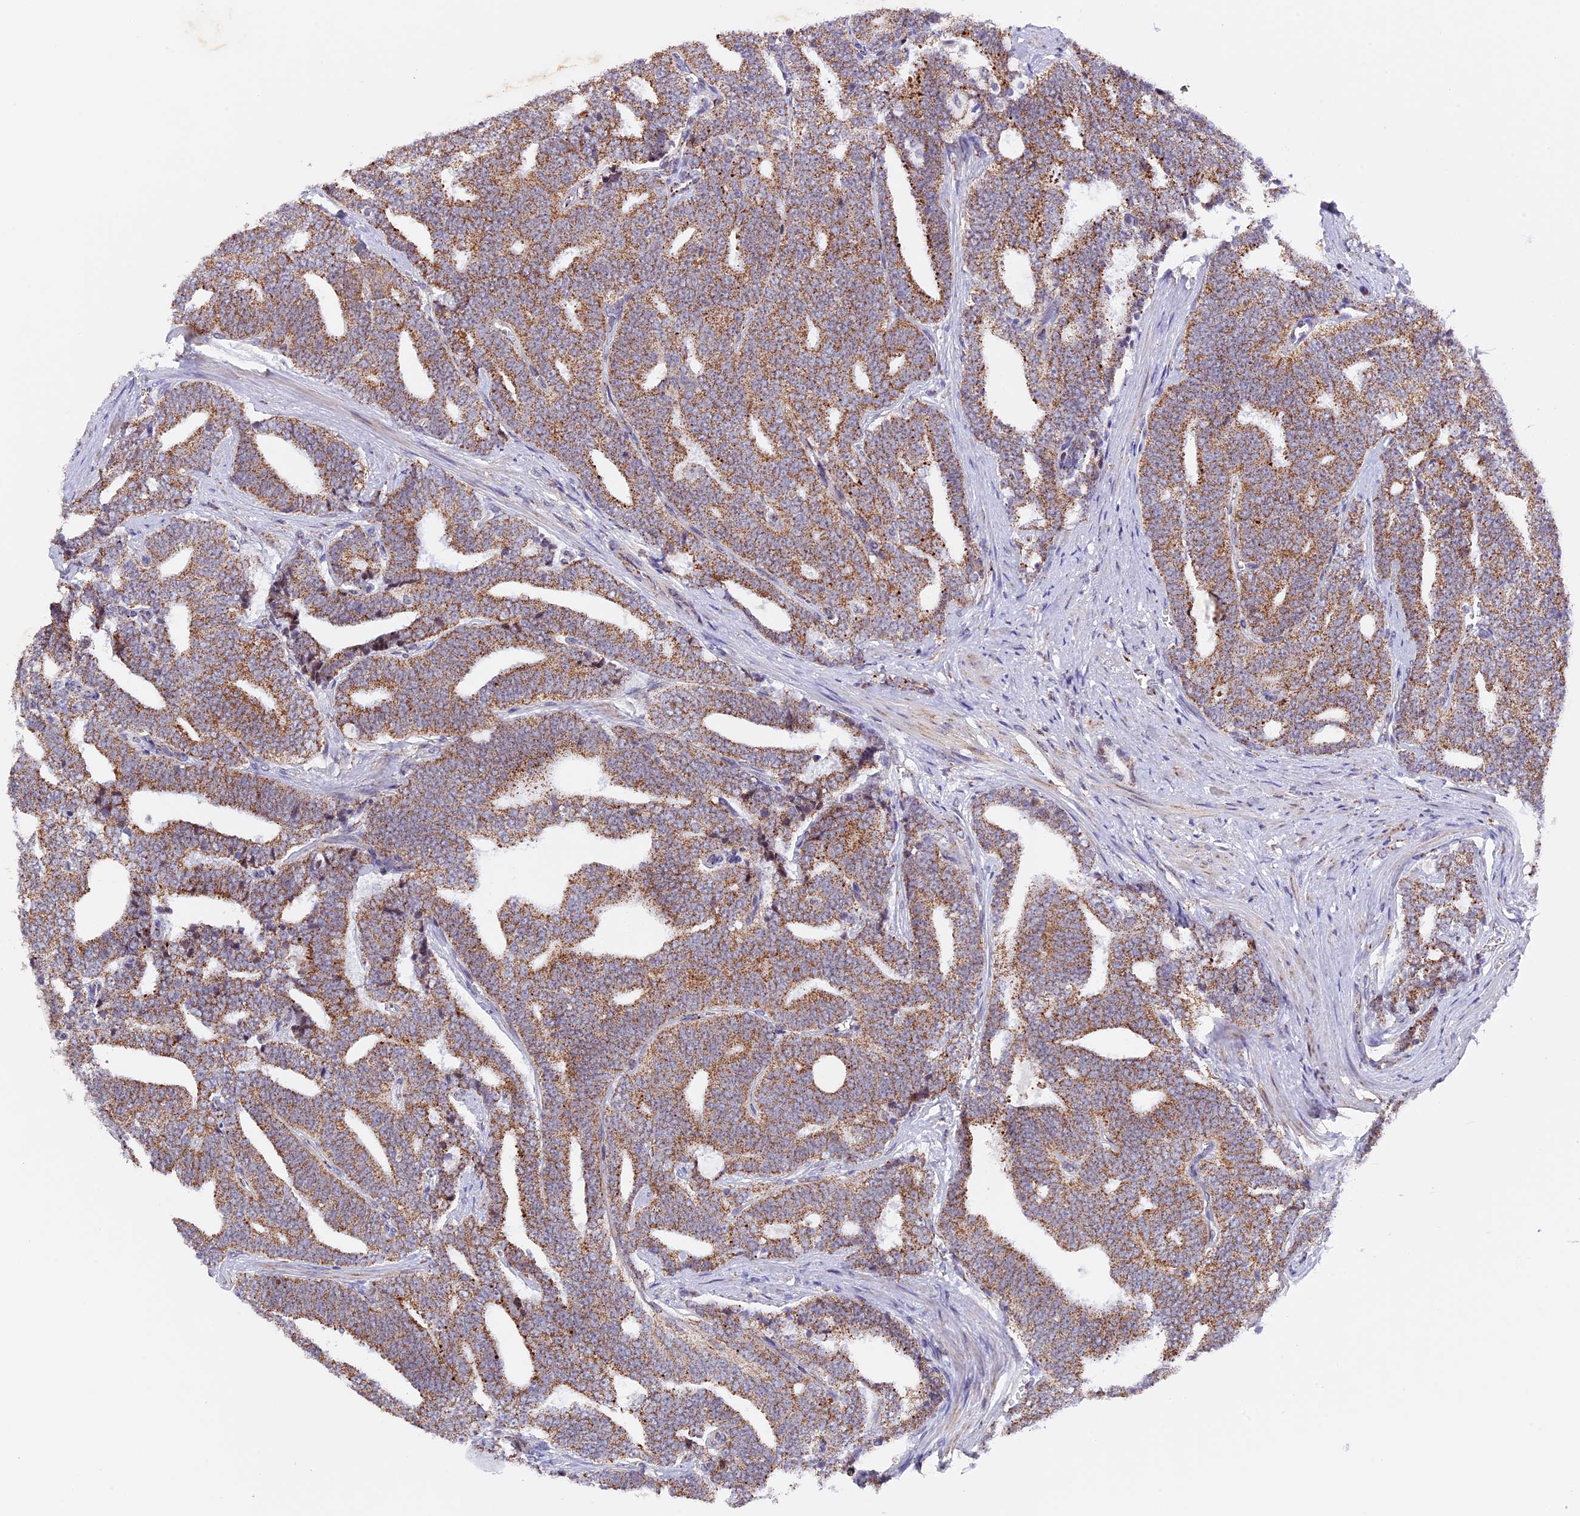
{"staining": {"intensity": "moderate", "quantity": ">75%", "location": "cytoplasmic/membranous"}, "tissue": "prostate cancer", "cell_type": "Tumor cells", "image_type": "cancer", "snomed": [{"axis": "morphology", "description": "Adenocarcinoma, High grade"}, {"axis": "topography", "description": "Prostate and seminal vesicle, NOS"}], "caption": "Prostate cancer stained for a protein (brown) displays moderate cytoplasmic/membranous positive expression in about >75% of tumor cells.", "gene": "TFAM", "patient": {"sex": "male", "age": 67}}